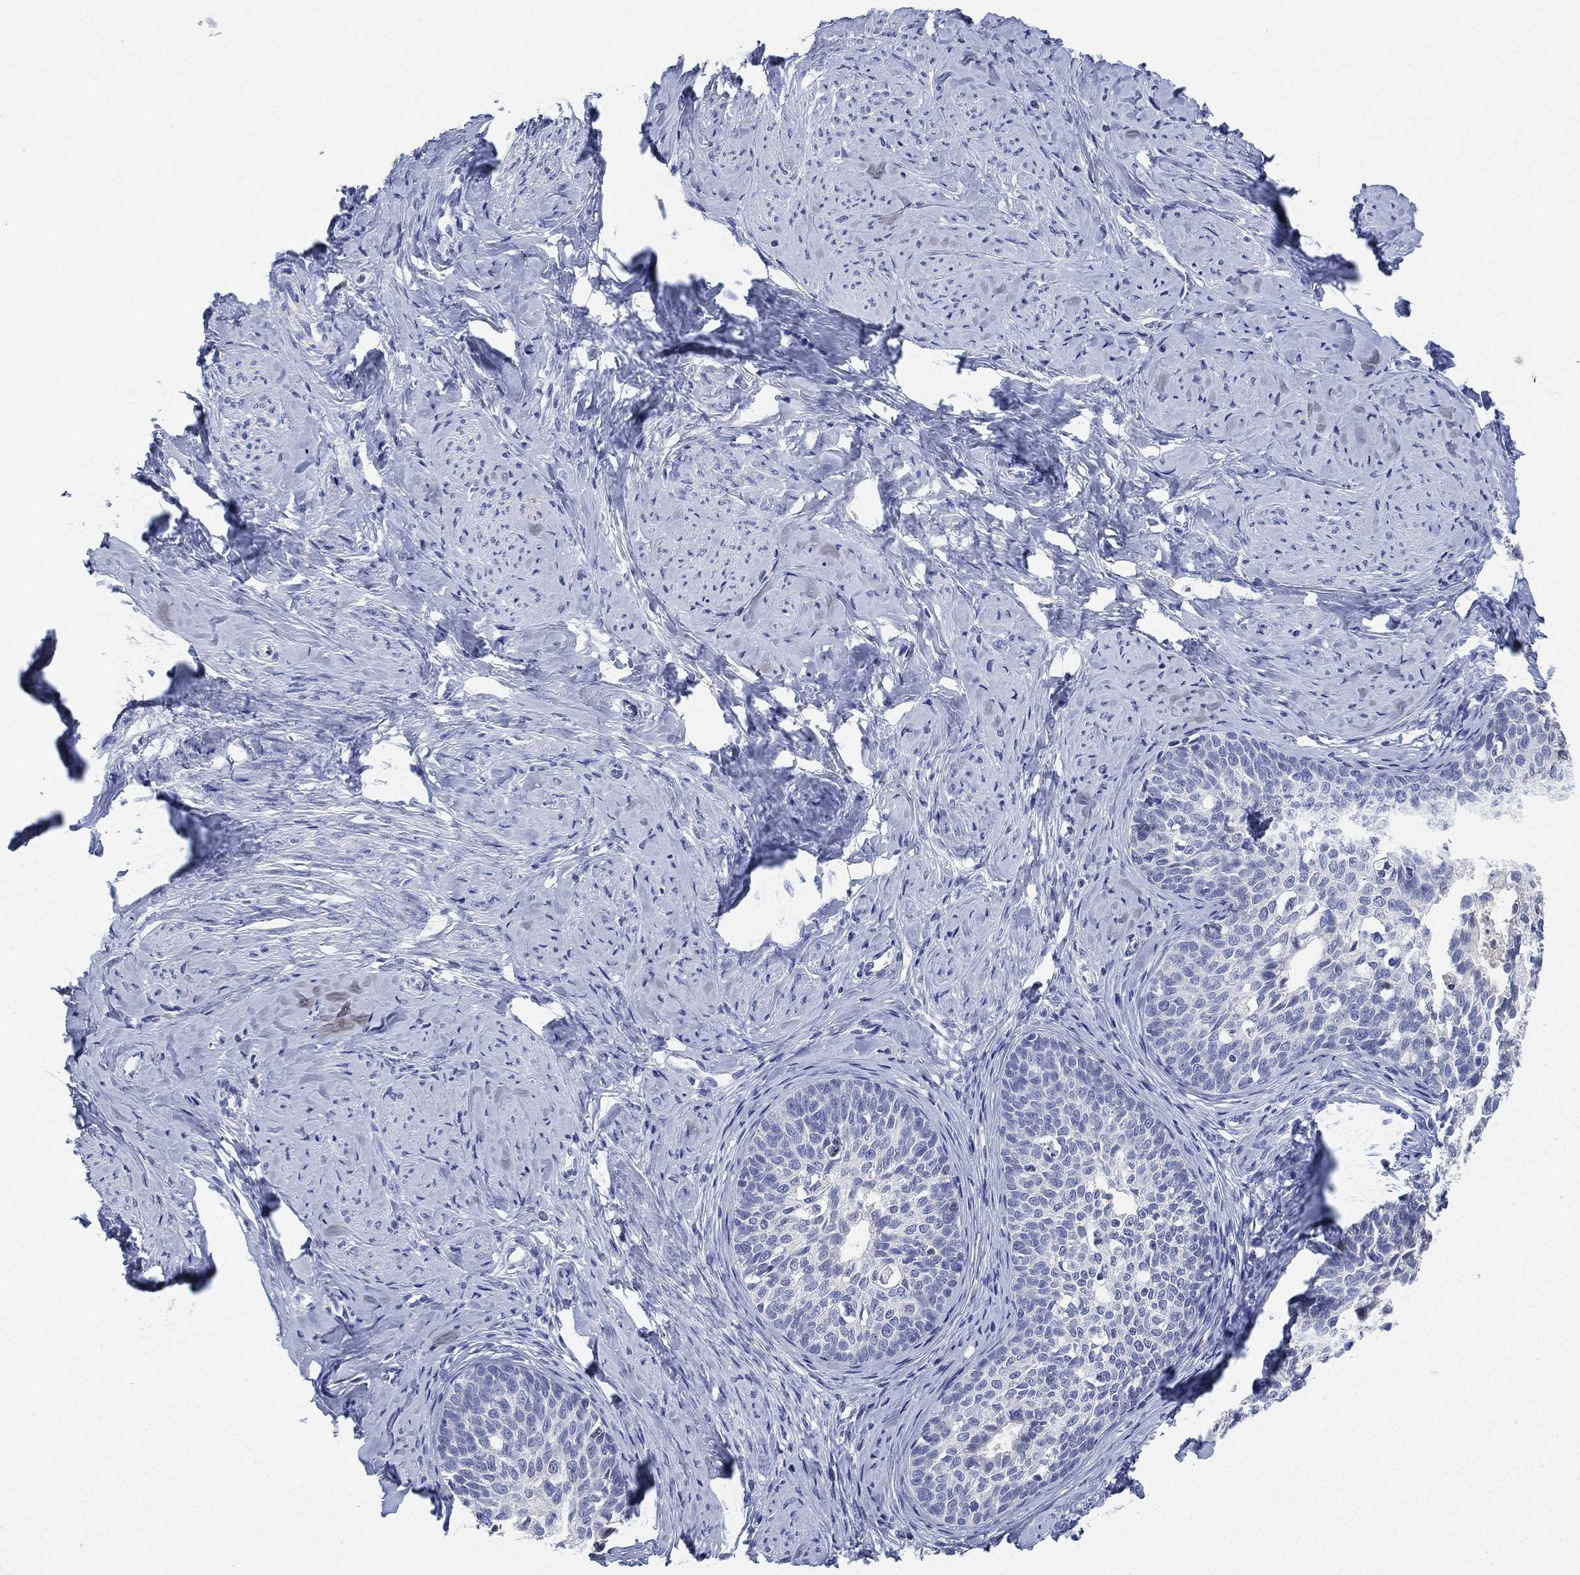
{"staining": {"intensity": "negative", "quantity": "none", "location": "none"}, "tissue": "cervical cancer", "cell_type": "Tumor cells", "image_type": "cancer", "snomed": [{"axis": "morphology", "description": "Squamous cell carcinoma, NOS"}, {"axis": "topography", "description": "Cervix"}], "caption": "Immunohistochemical staining of human cervical cancer demonstrates no significant expression in tumor cells.", "gene": "IYD", "patient": {"sex": "female", "age": 51}}